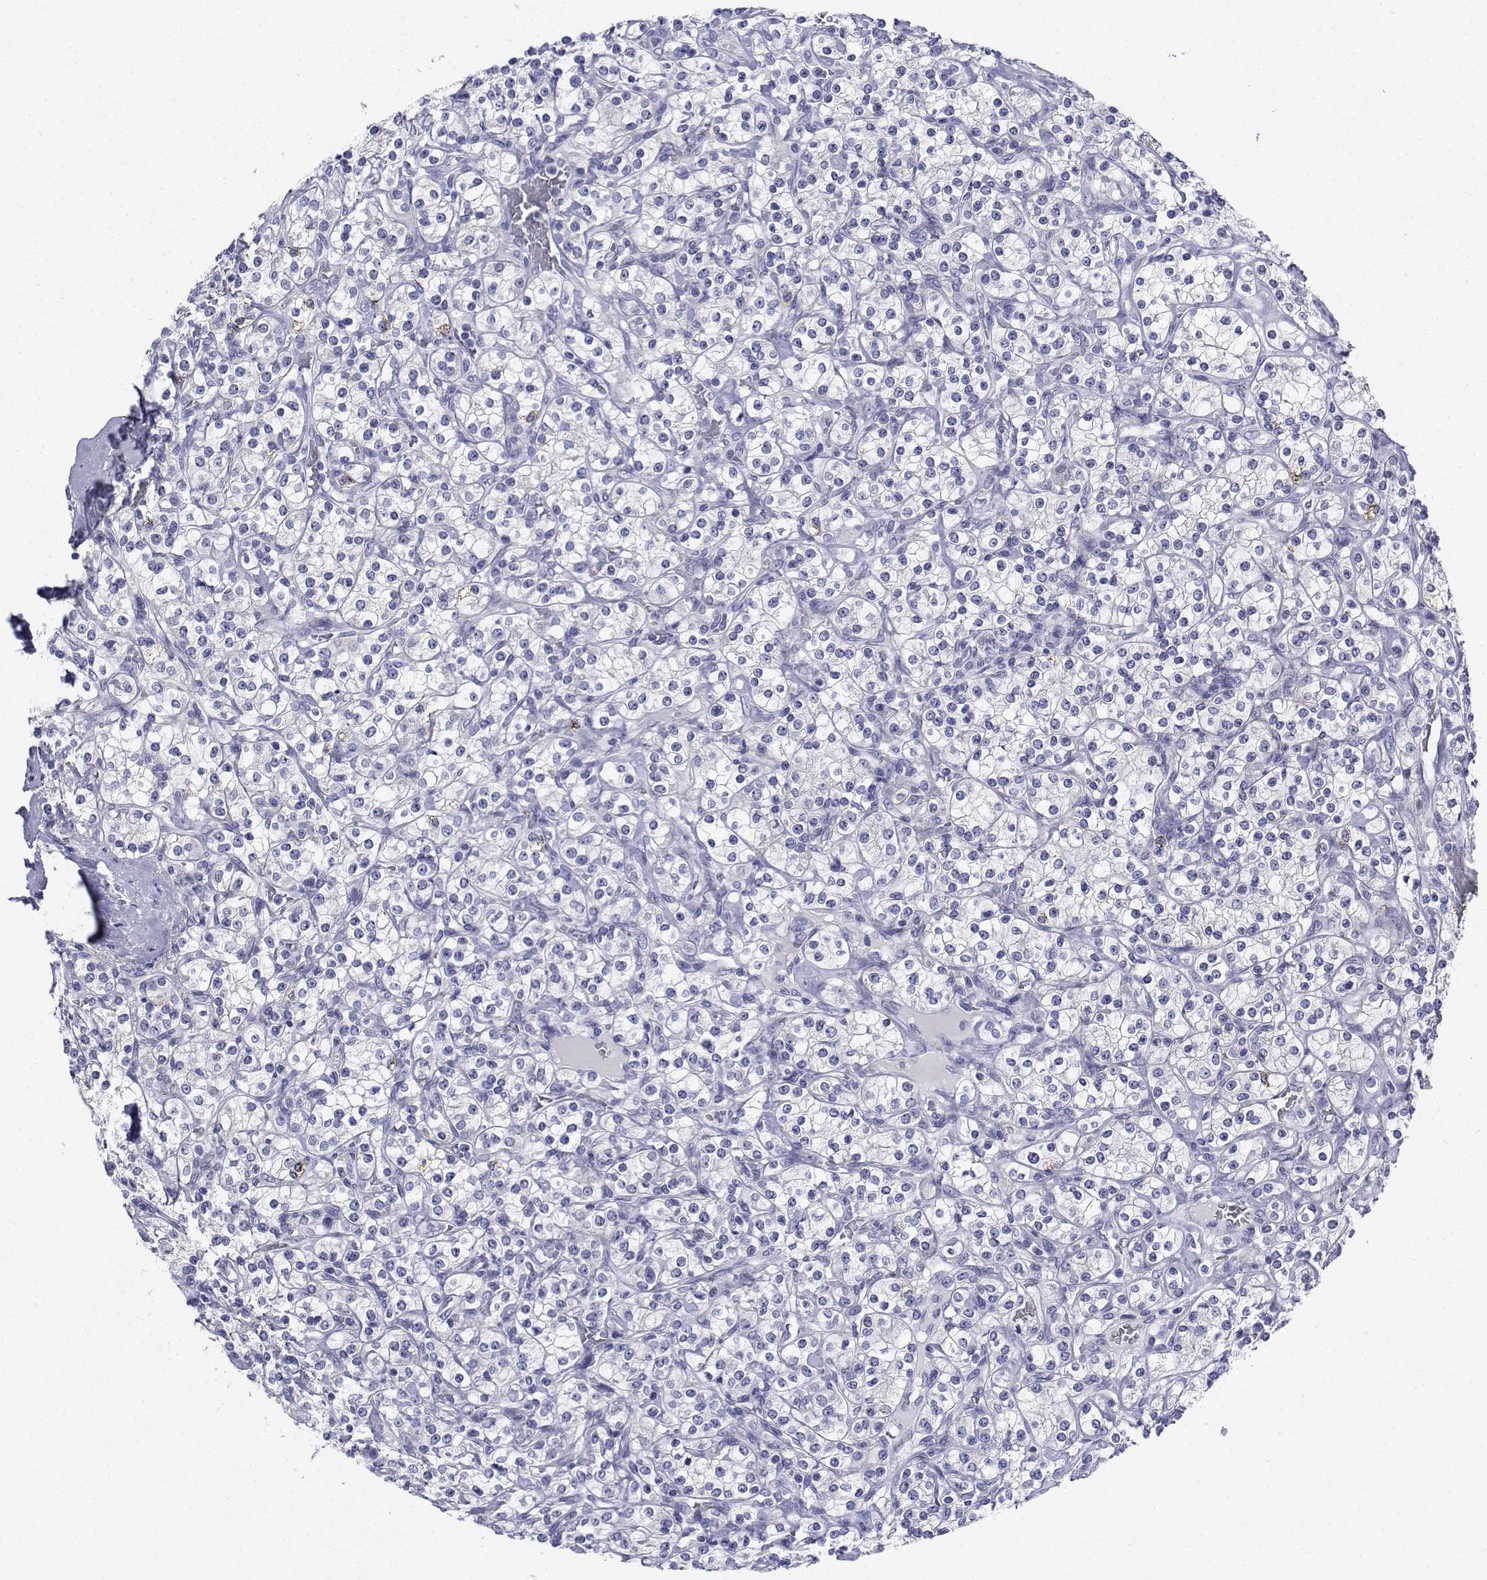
{"staining": {"intensity": "negative", "quantity": "none", "location": "none"}, "tissue": "renal cancer", "cell_type": "Tumor cells", "image_type": "cancer", "snomed": [{"axis": "morphology", "description": "Adenocarcinoma, NOS"}, {"axis": "topography", "description": "Kidney"}], "caption": "Tumor cells are negative for protein expression in human renal cancer (adenocarcinoma).", "gene": "CDHR3", "patient": {"sex": "male", "age": 77}}